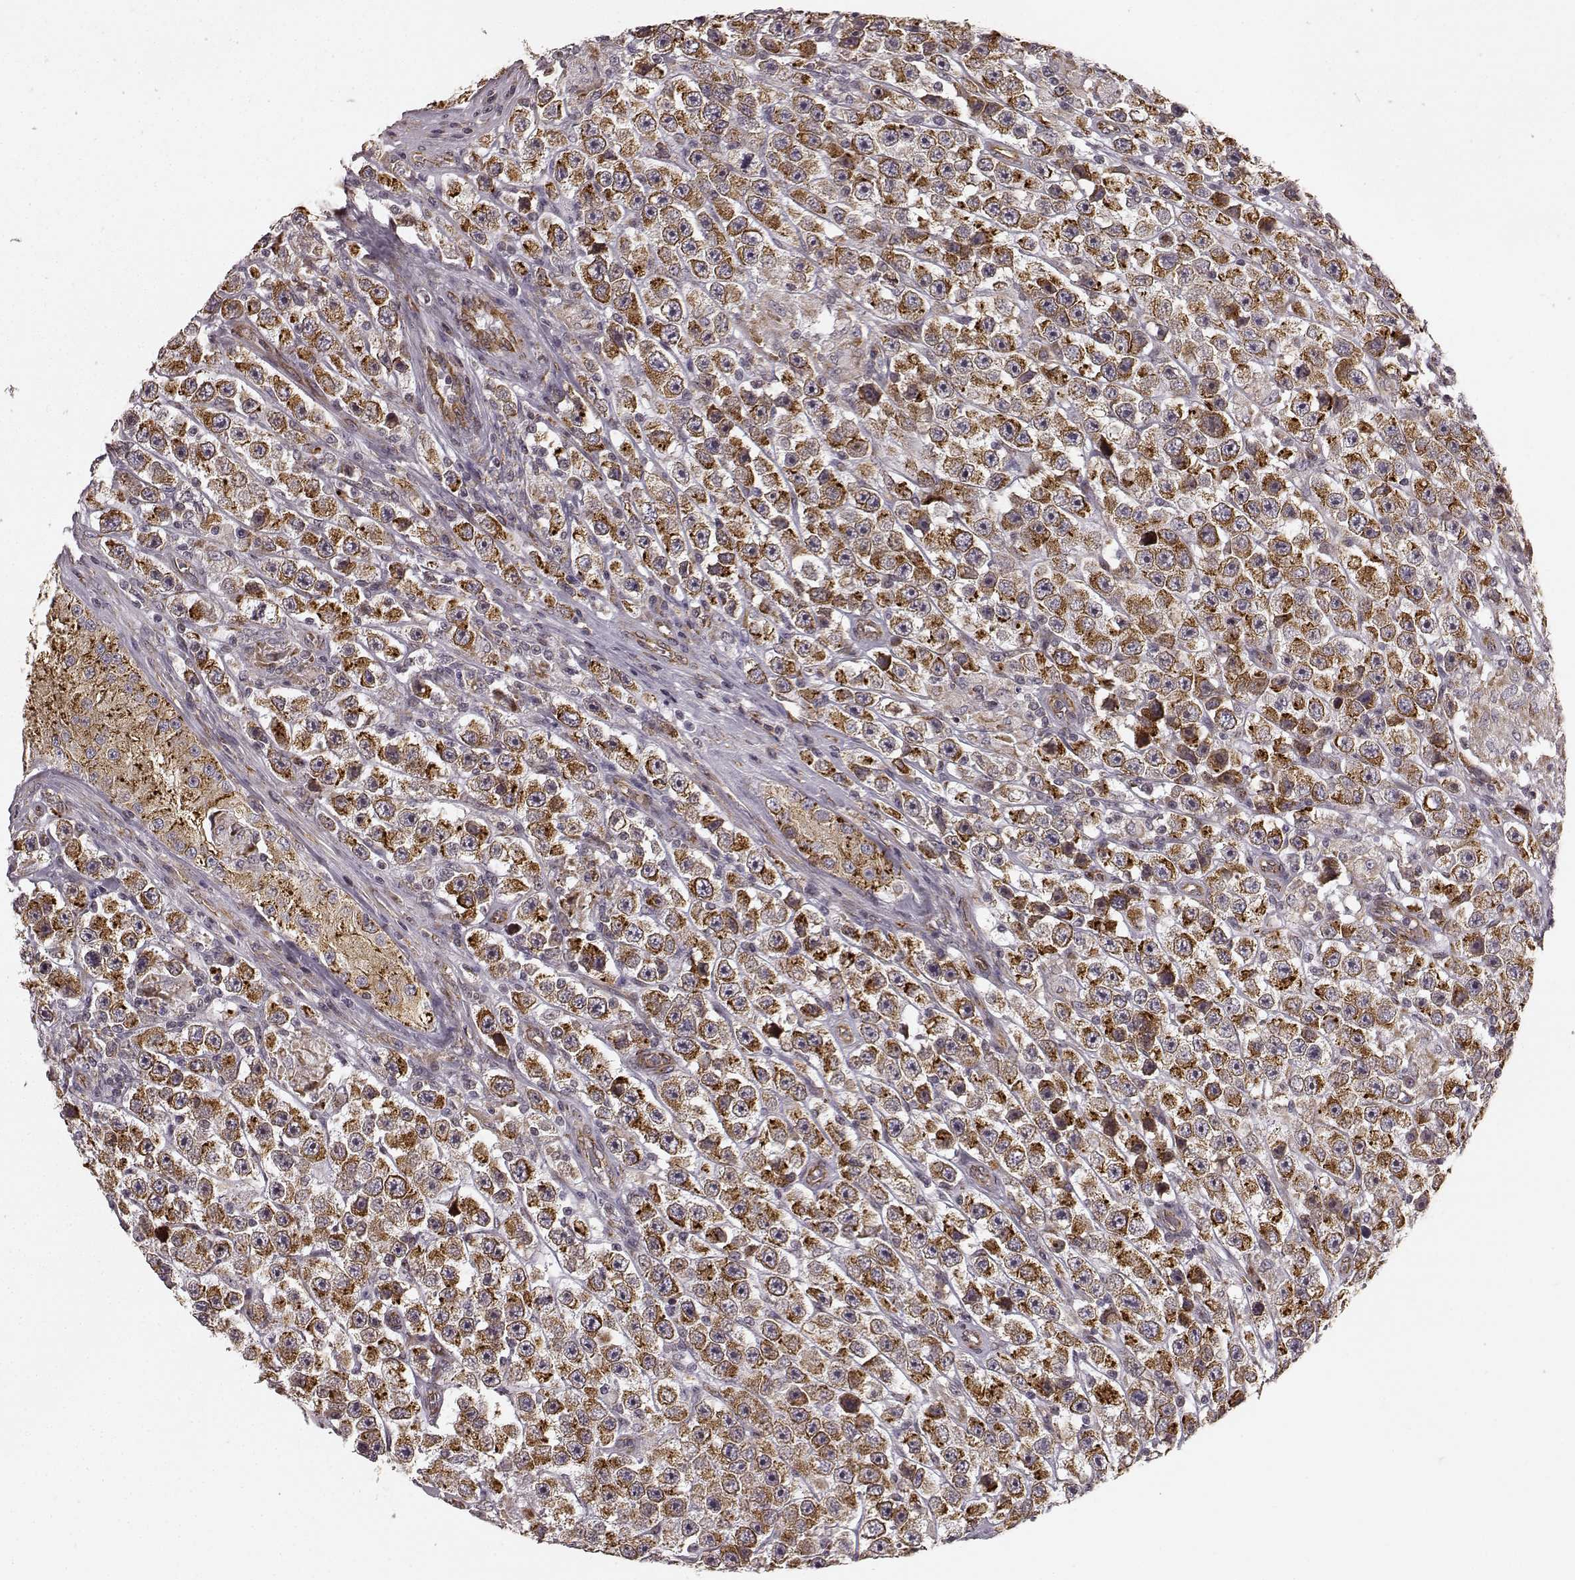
{"staining": {"intensity": "strong", "quantity": "25%-75%", "location": "cytoplasmic/membranous"}, "tissue": "testis cancer", "cell_type": "Tumor cells", "image_type": "cancer", "snomed": [{"axis": "morphology", "description": "Seminoma, NOS"}, {"axis": "topography", "description": "Testis"}], "caption": "Immunohistochemistry (IHC) (DAB) staining of human testis seminoma demonstrates strong cytoplasmic/membranous protein positivity in approximately 25%-75% of tumor cells.", "gene": "TMEM14A", "patient": {"sex": "male", "age": 45}}